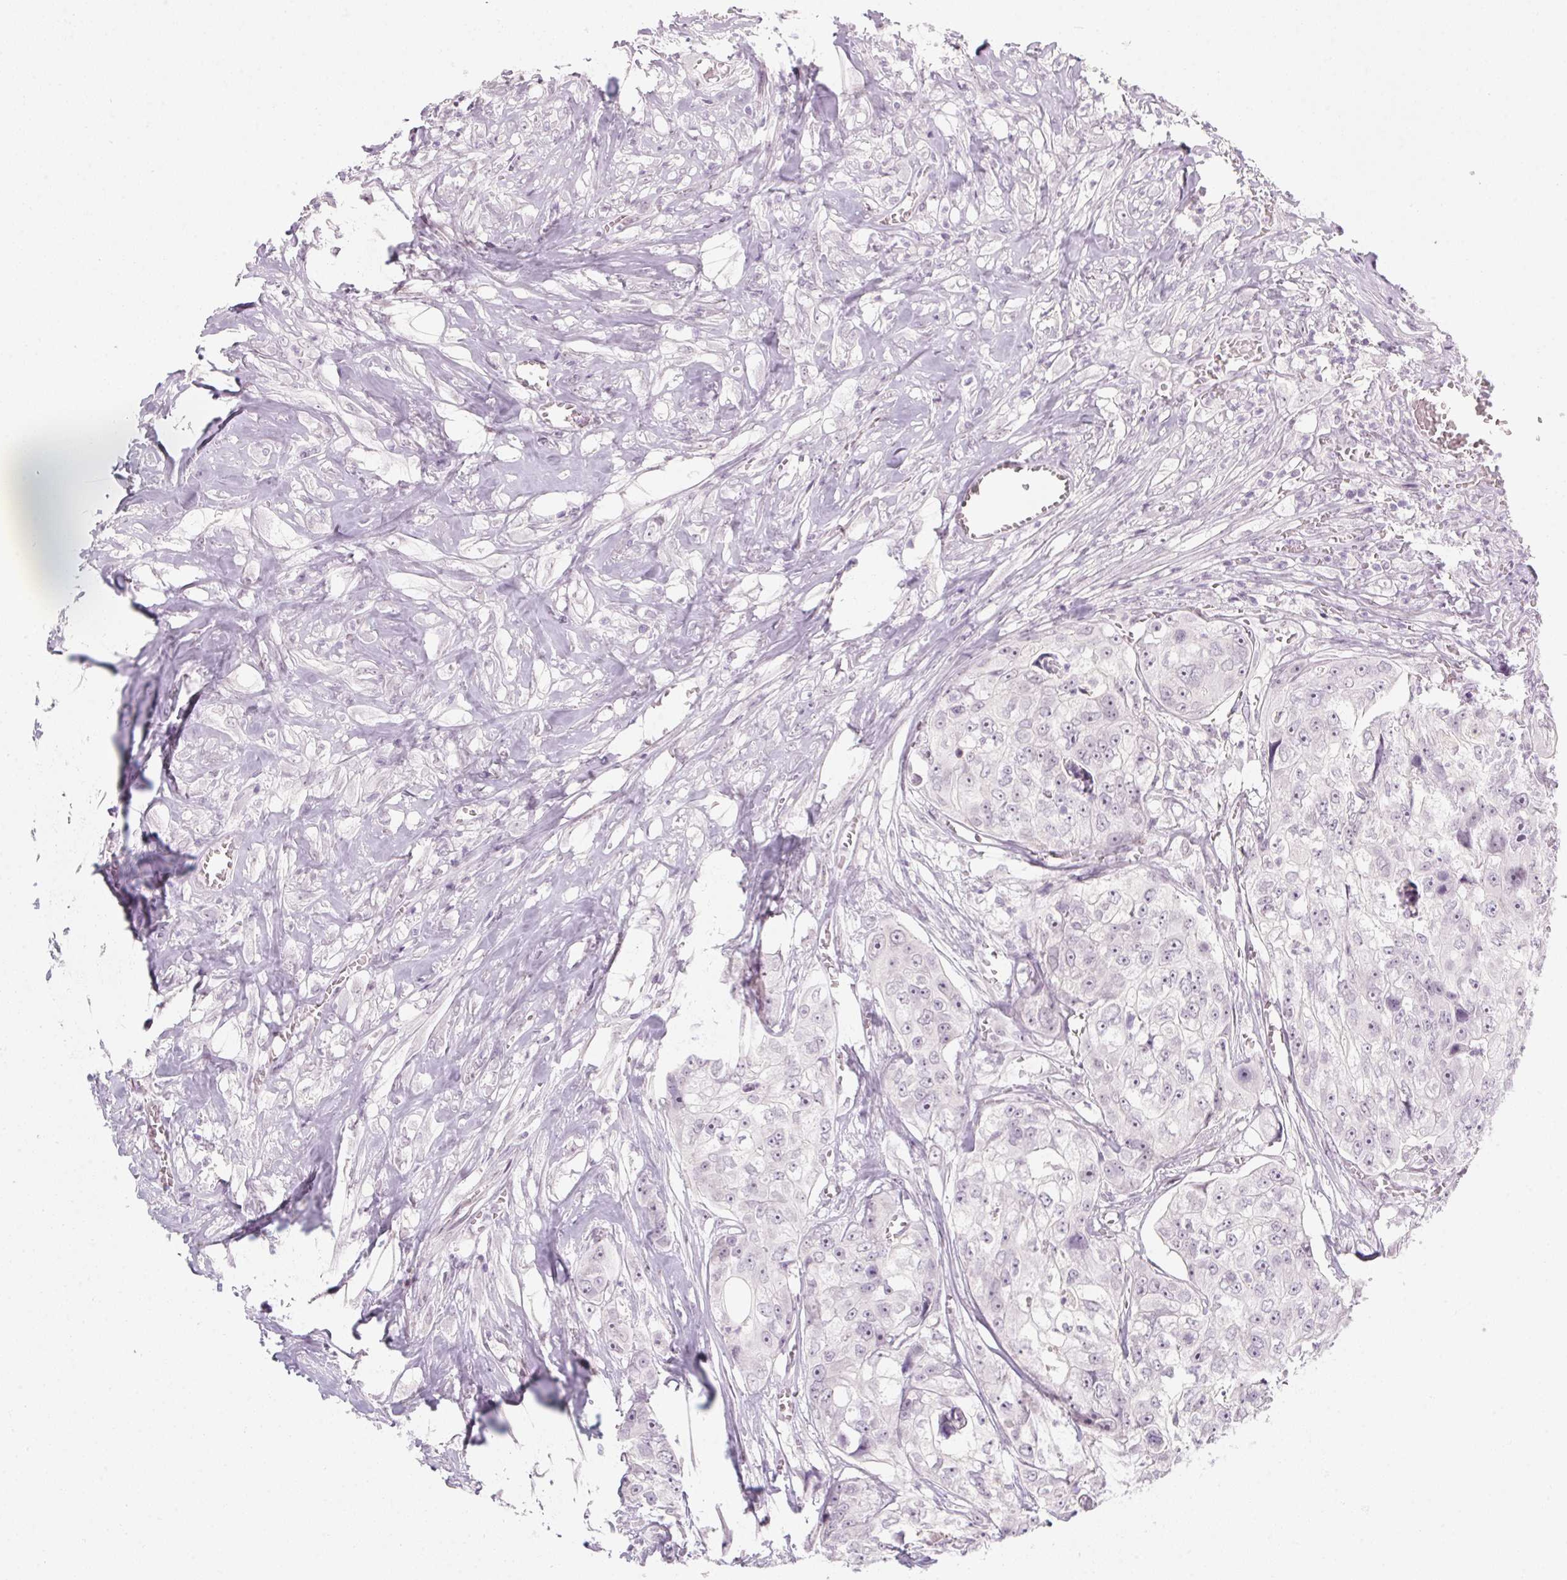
{"staining": {"intensity": "negative", "quantity": "none", "location": "none"}, "tissue": "colorectal cancer", "cell_type": "Tumor cells", "image_type": "cancer", "snomed": [{"axis": "morphology", "description": "Adenocarcinoma, NOS"}, {"axis": "topography", "description": "Rectum"}], "caption": "The histopathology image exhibits no staining of tumor cells in colorectal cancer (adenocarcinoma). Brightfield microscopy of immunohistochemistry (IHC) stained with DAB (3,3'-diaminobenzidine) (brown) and hematoxylin (blue), captured at high magnification.", "gene": "KCNQ2", "patient": {"sex": "female", "age": 62}}